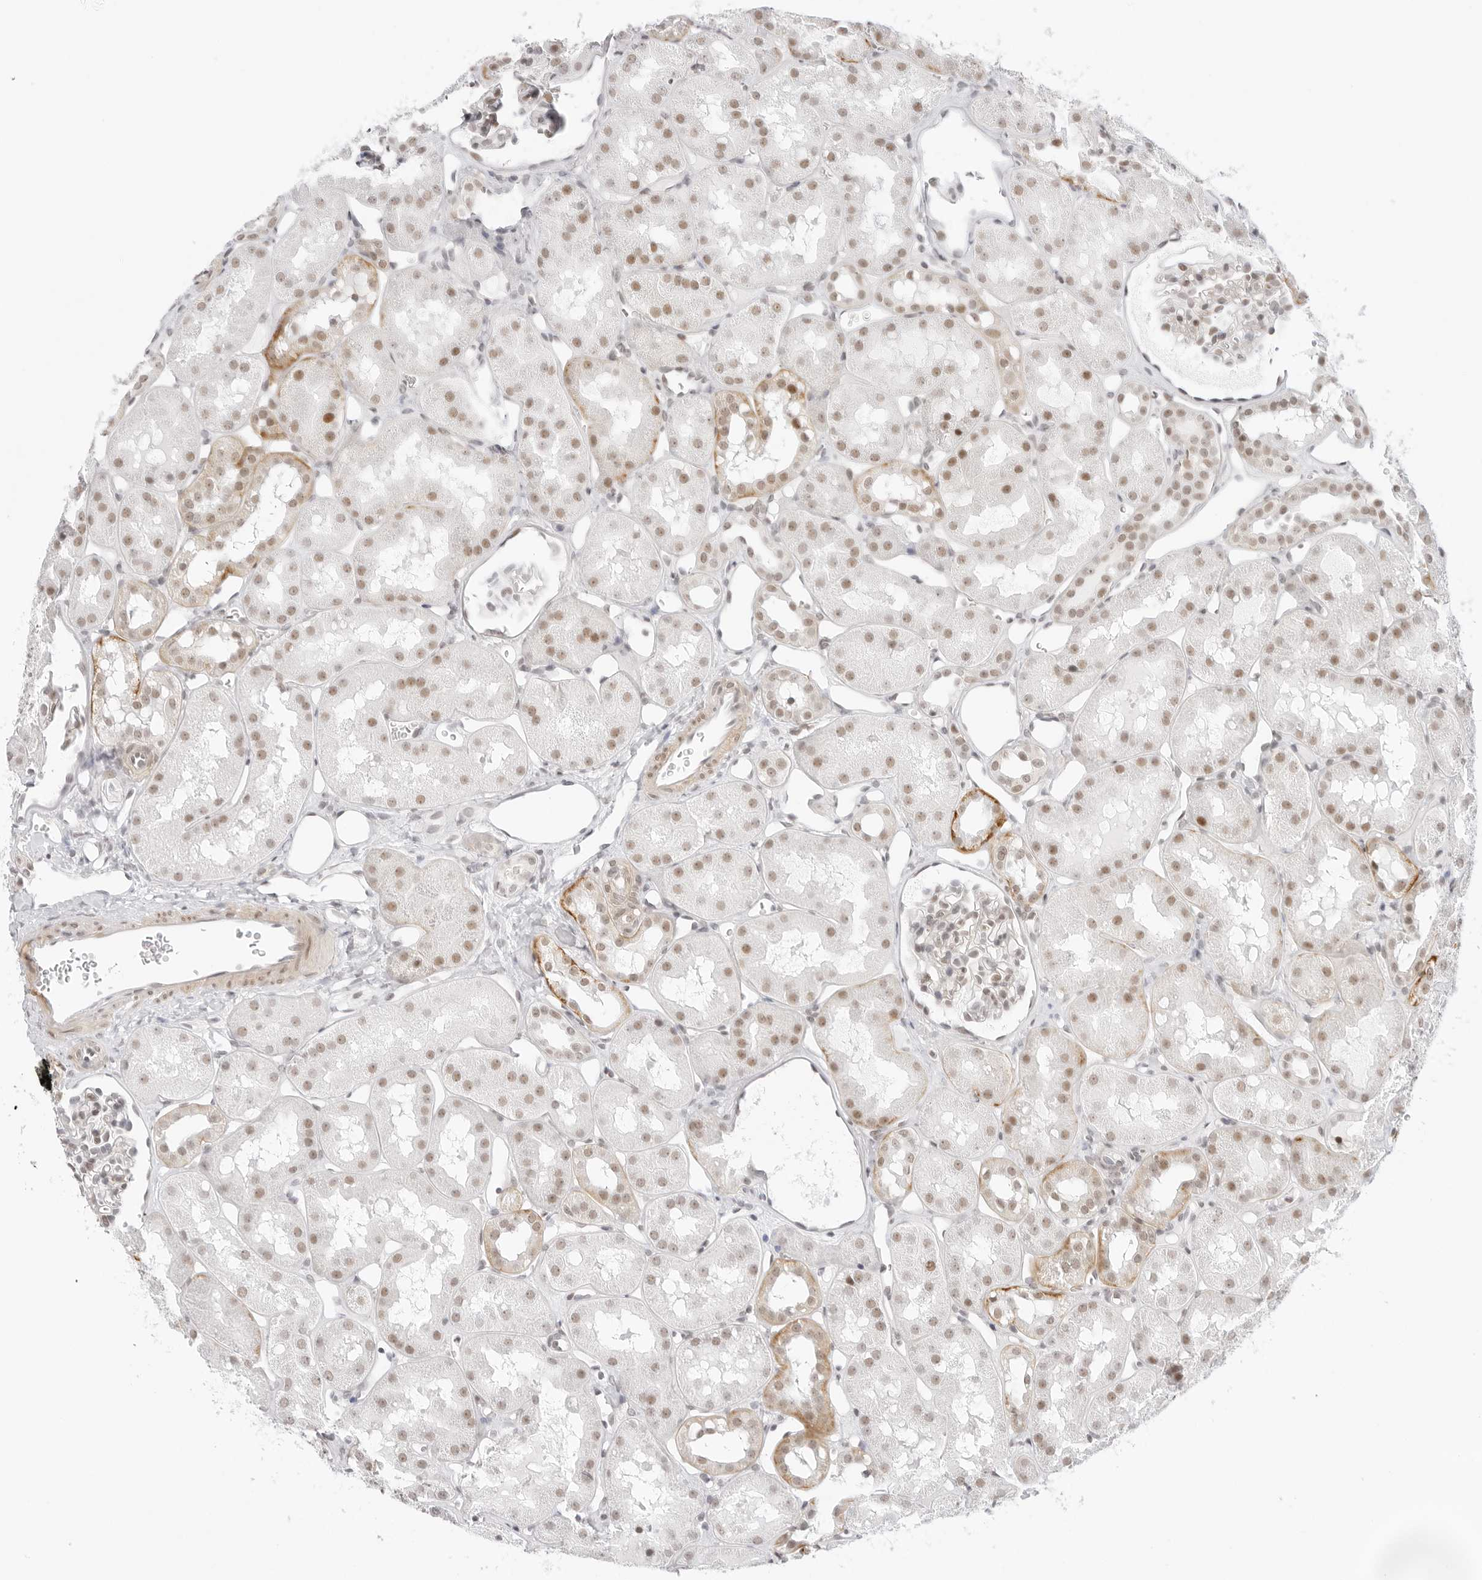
{"staining": {"intensity": "weak", "quantity": "25%-75%", "location": "nuclear"}, "tissue": "kidney", "cell_type": "Cells in glomeruli", "image_type": "normal", "snomed": [{"axis": "morphology", "description": "Normal tissue, NOS"}, {"axis": "topography", "description": "Kidney"}], "caption": "This image displays normal kidney stained with immunohistochemistry to label a protein in brown. The nuclear of cells in glomeruli show weak positivity for the protein. Nuclei are counter-stained blue.", "gene": "TCIM", "patient": {"sex": "male", "age": 16}}